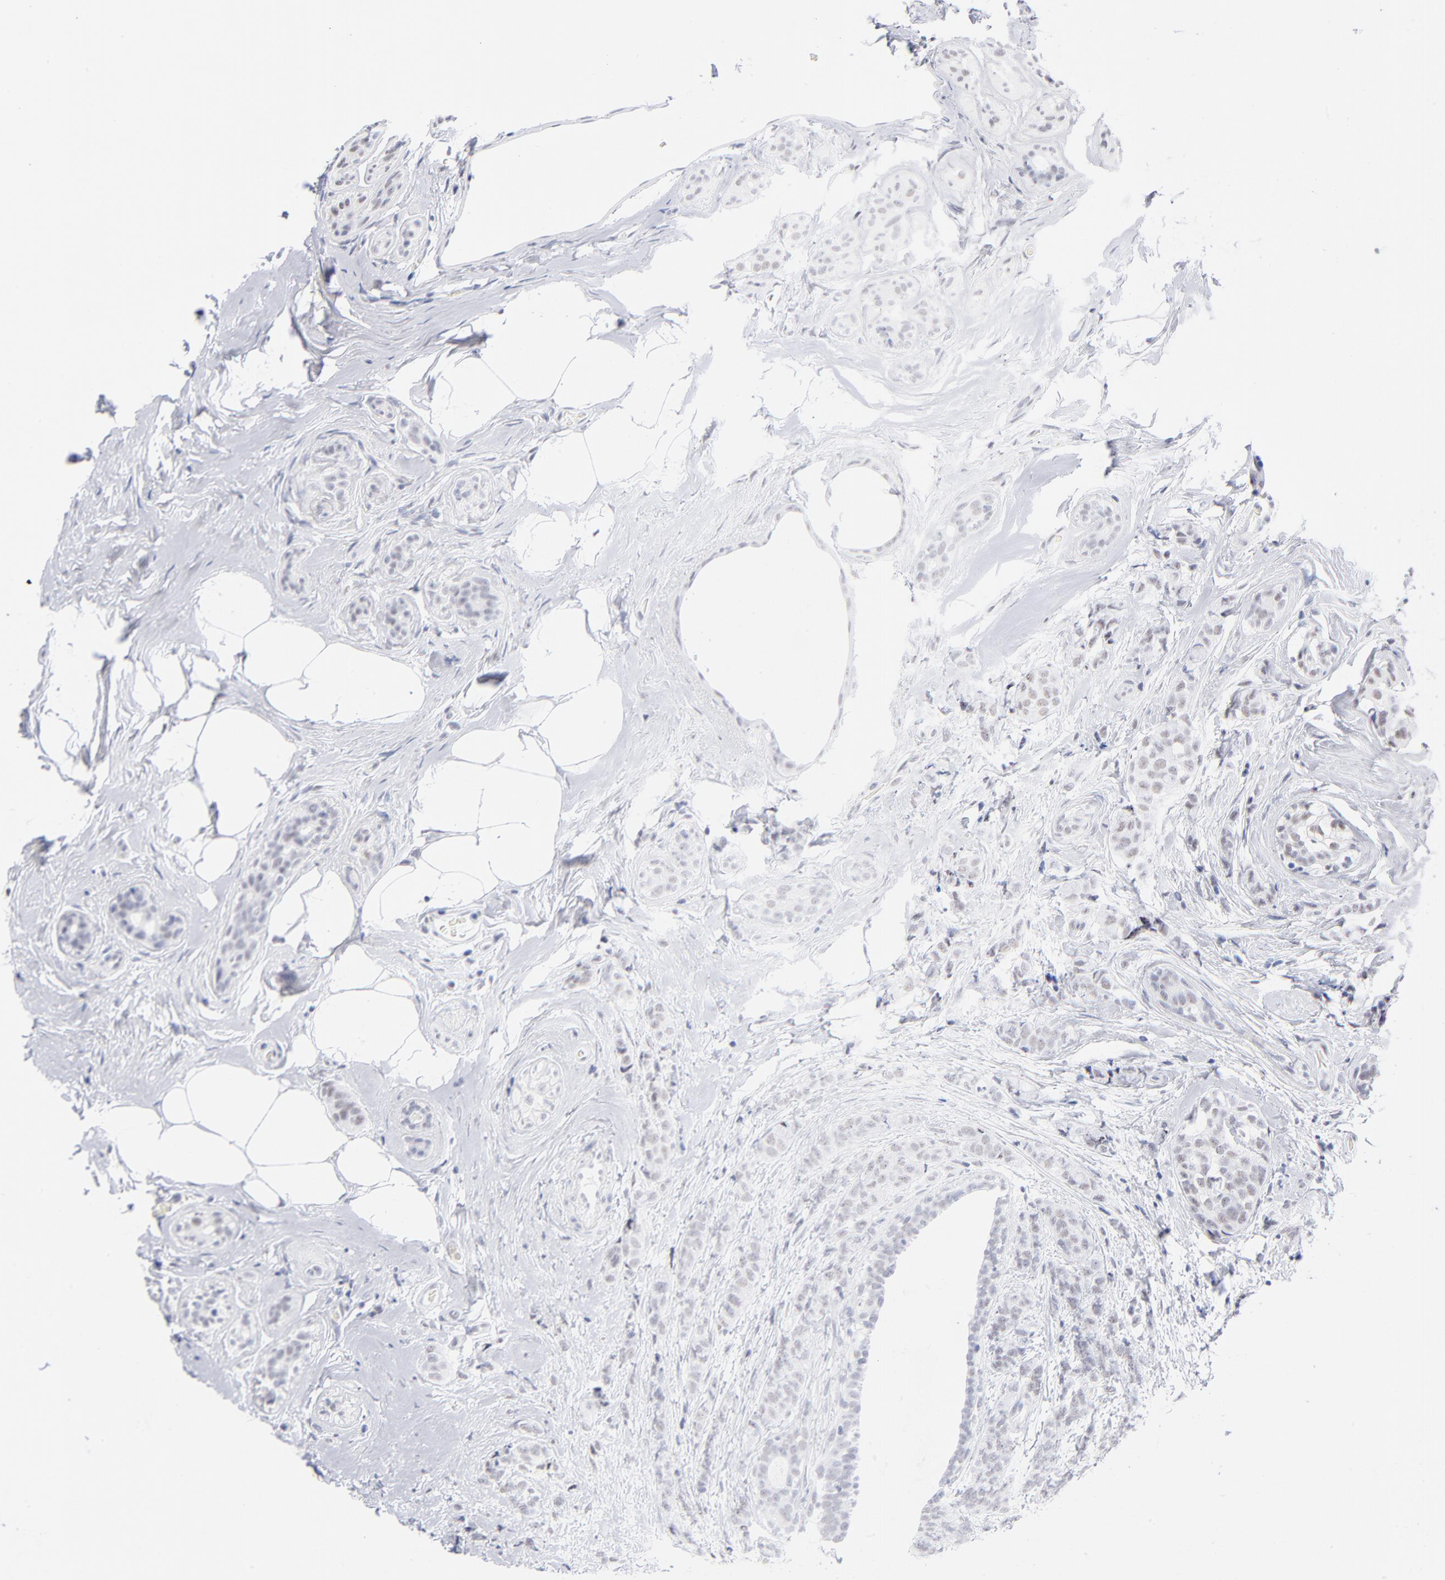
{"staining": {"intensity": "weak", "quantity": "25%-75%", "location": "nuclear"}, "tissue": "breast cancer", "cell_type": "Tumor cells", "image_type": "cancer", "snomed": [{"axis": "morphology", "description": "Lobular carcinoma"}, {"axis": "topography", "description": "Breast"}], "caption": "Human breast lobular carcinoma stained with a protein marker reveals weak staining in tumor cells.", "gene": "SNRPB", "patient": {"sex": "female", "age": 60}}